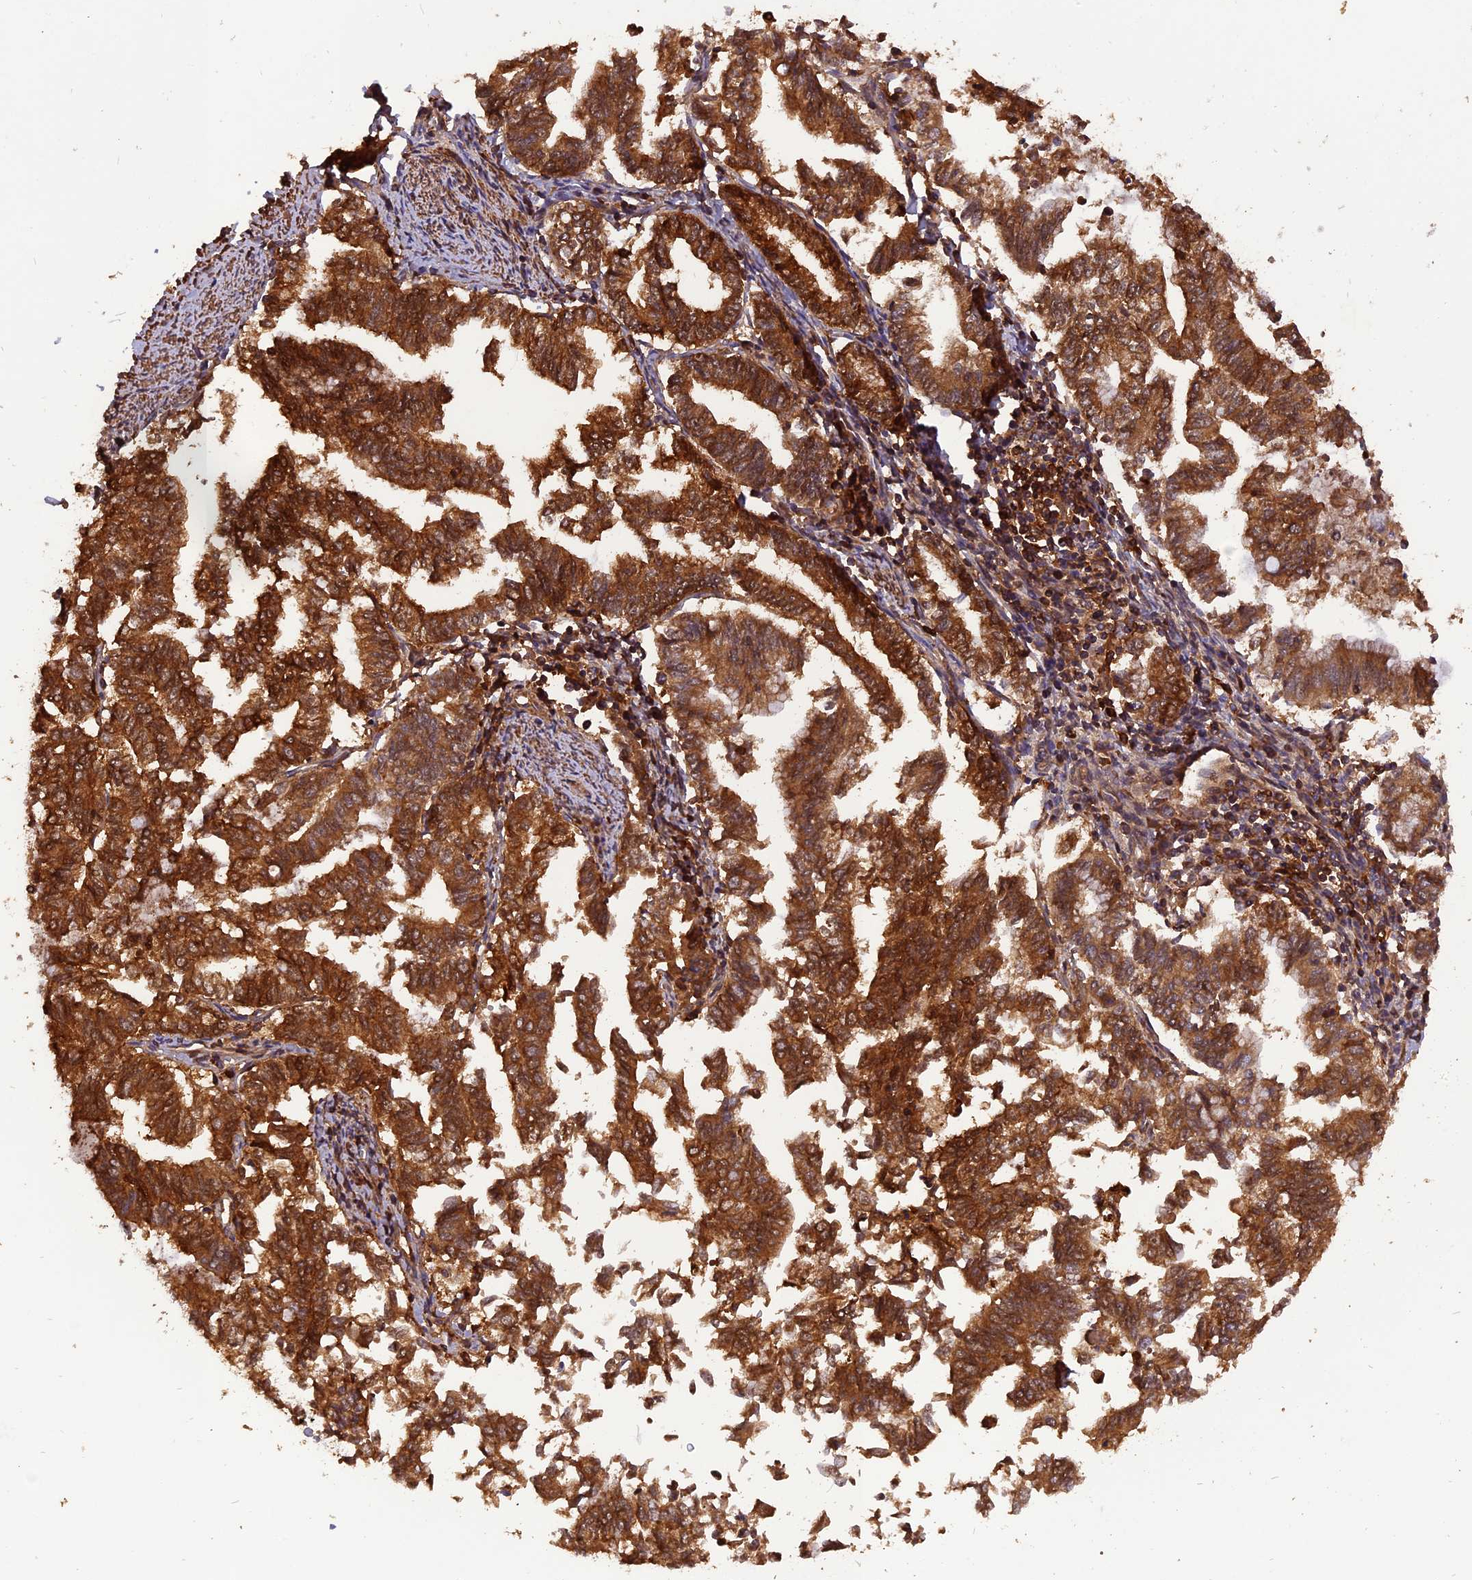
{"staining": {"intensity": "strong", "quantity": ">75%", "location": "cytoplasmic/membranous"}, "tissue": "endometrial cancer", "cell_type": "Tumor cells", "image_type": "cancer", "snomed": [{"axis": "morphology", "description": "Adenocarcinoma, NOS"}, {"axis": "topography", "description": "Endometrium"}], "caption": "Immunohistochemistry (IHC) histopathology image of adenocarcinoma (endometrial) stained for a protein (brown), which reveals high levels of strong cytoplasmic/membranous expression in approximately >75% of tumor cells.", "gene": "STOML1", "patient": {"sex": "female", "age": 79}}